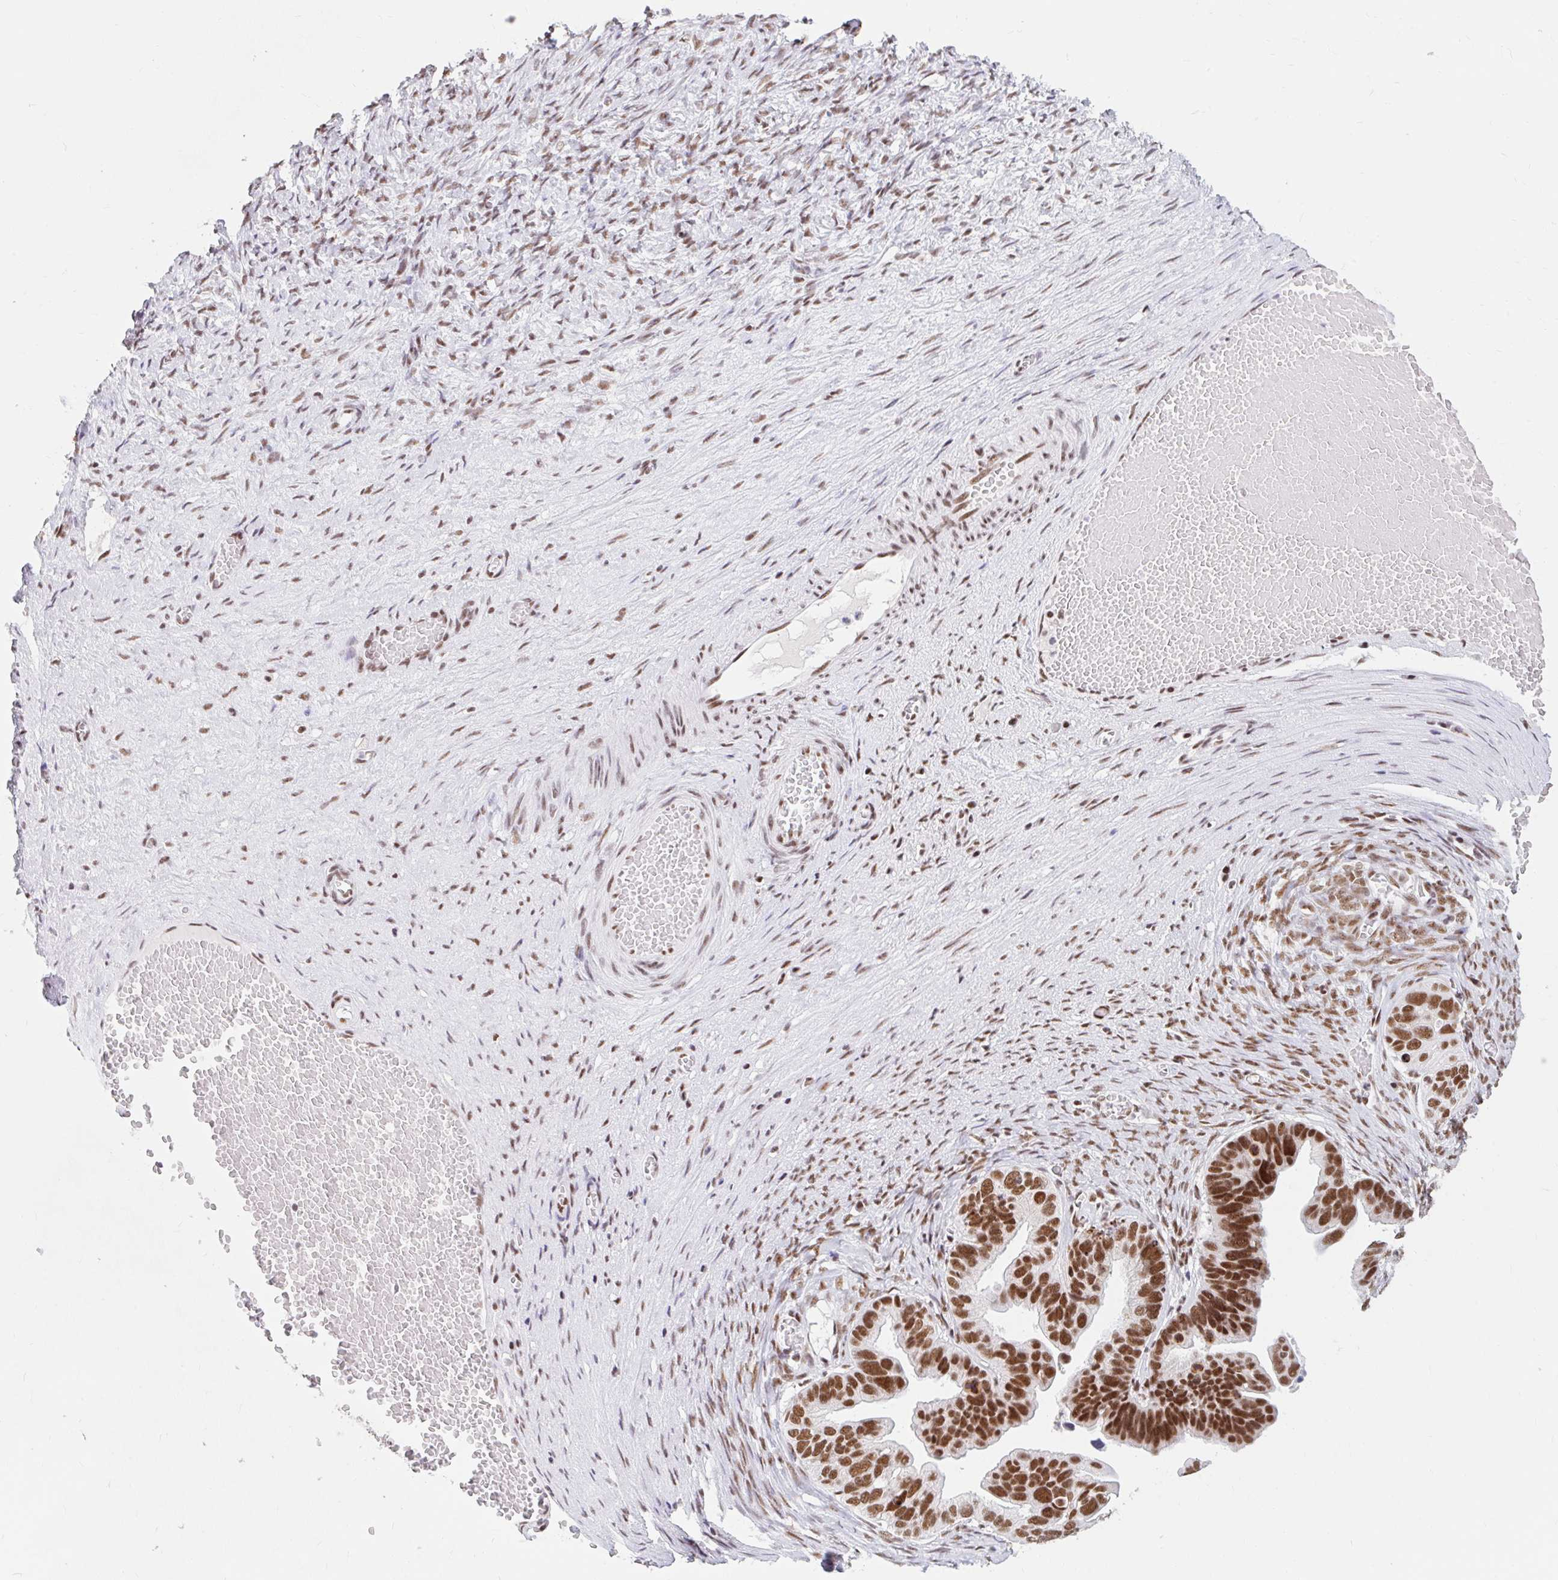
{"staining": {"intensity": "strong", "quantity": ">75%", "location": "nuclear"}, "tissue": "ovarian cancer", "cell_type": "Tumor cells", "image_type": "cancer", "snomed": [{"axis": "morphology", "description": "Cystadenocarcinoma, serous, NOS"}, {"axis": "topography", "description": "Ovary"}], "caption": "A brown stain highlights strong nuclear staining of a protein in human ovarian serous cystadenocarcinoma tumor cells.", "gene": "SRSF10", "patient": {"sex": "female", "age": 56}}